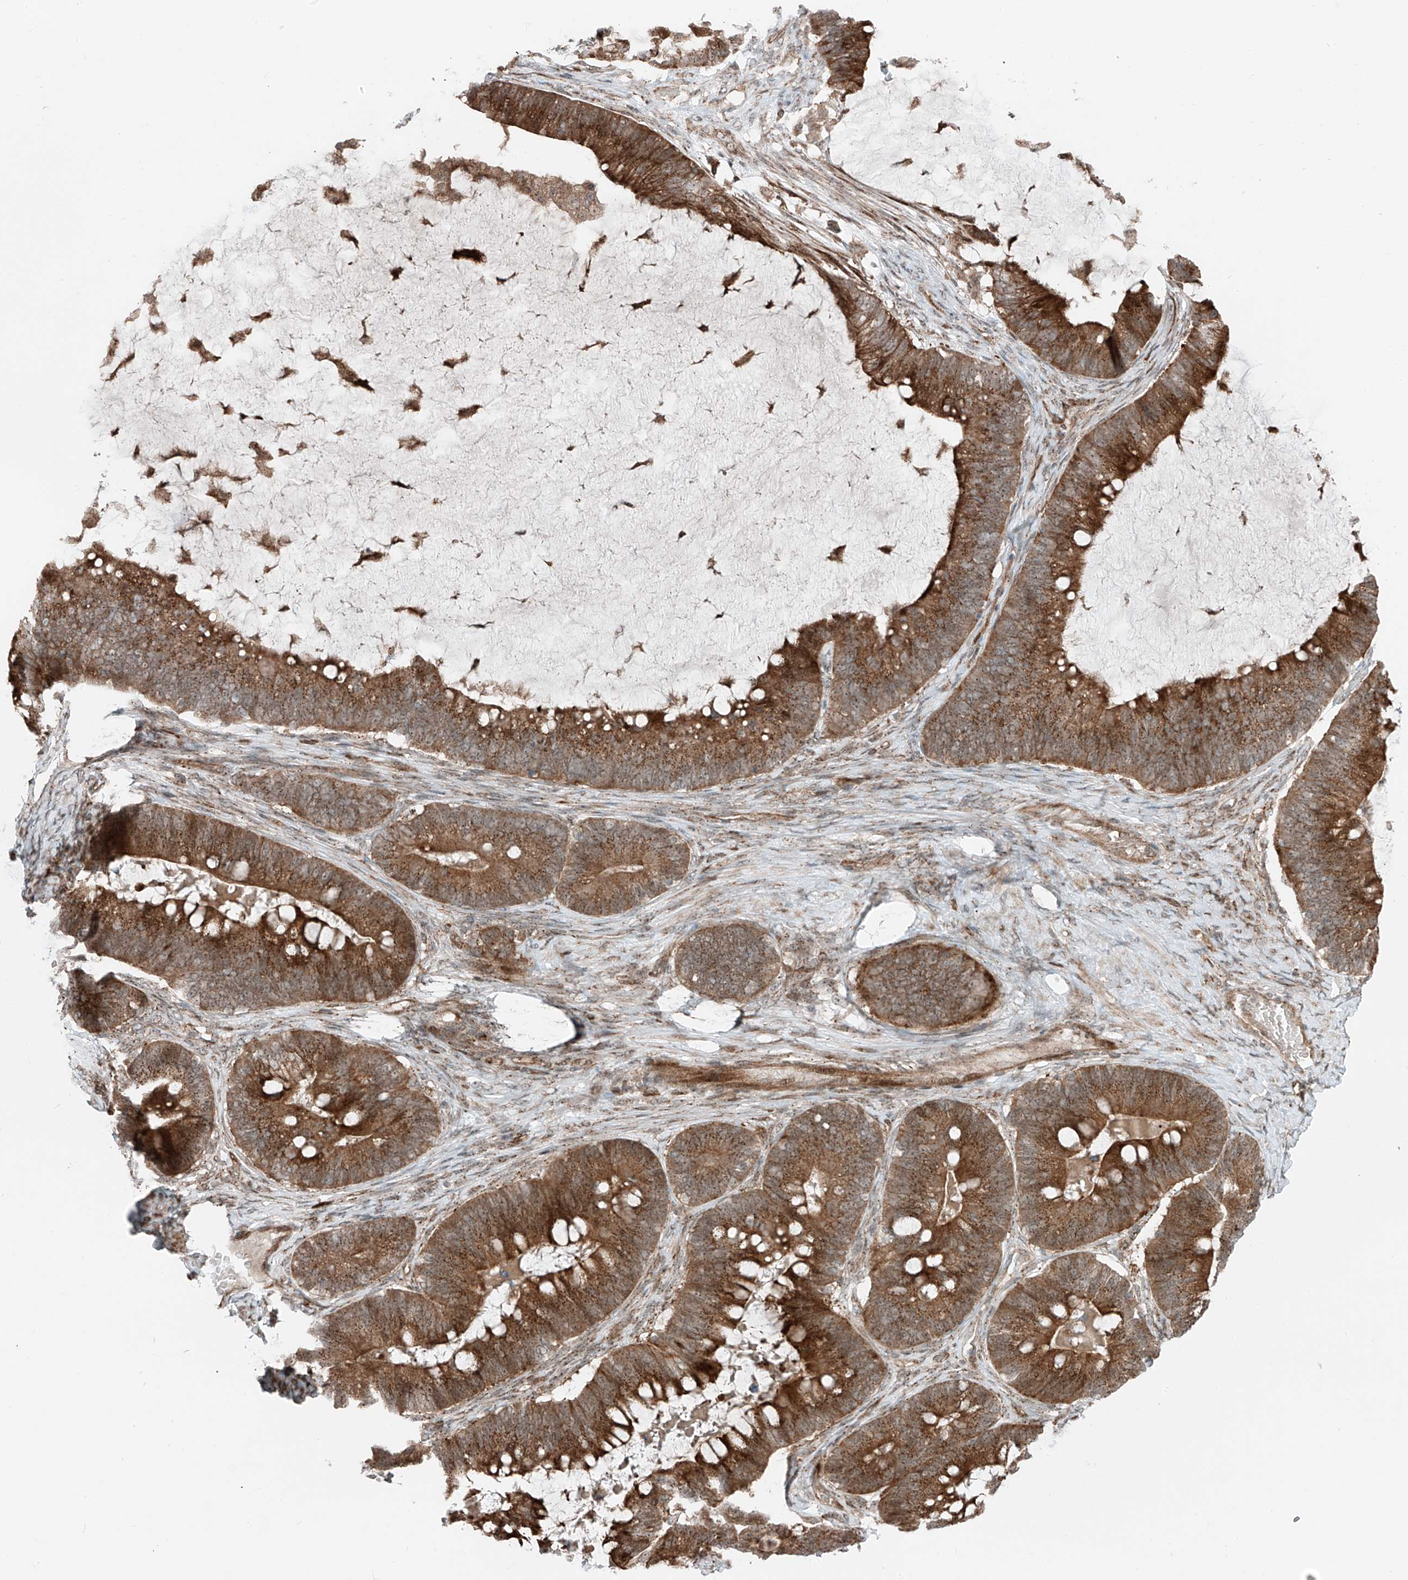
{"staining": {"intensity": "strong", "quantity": ">75%", "location": "cytoplasmic/membranous"}, "tissue": "ovarian cancer", "cell_type": "Tumor cells", "image_type": "cancer", "snomed": [{"axis": "morphology", "description": "Cystadenocarcinoma, mucinous, NOS"}, {"axis": "topography", "description": "Ovary"}], "caption": "This is an image of immunohistochemistry staining of mucinous cystadenocarcinoma (ovarian), which shows strong positivity in the cytoplasmic/membranous of tumor cells.", "gene": "USP48", "patient": {"sex": "female", "age": 61}}